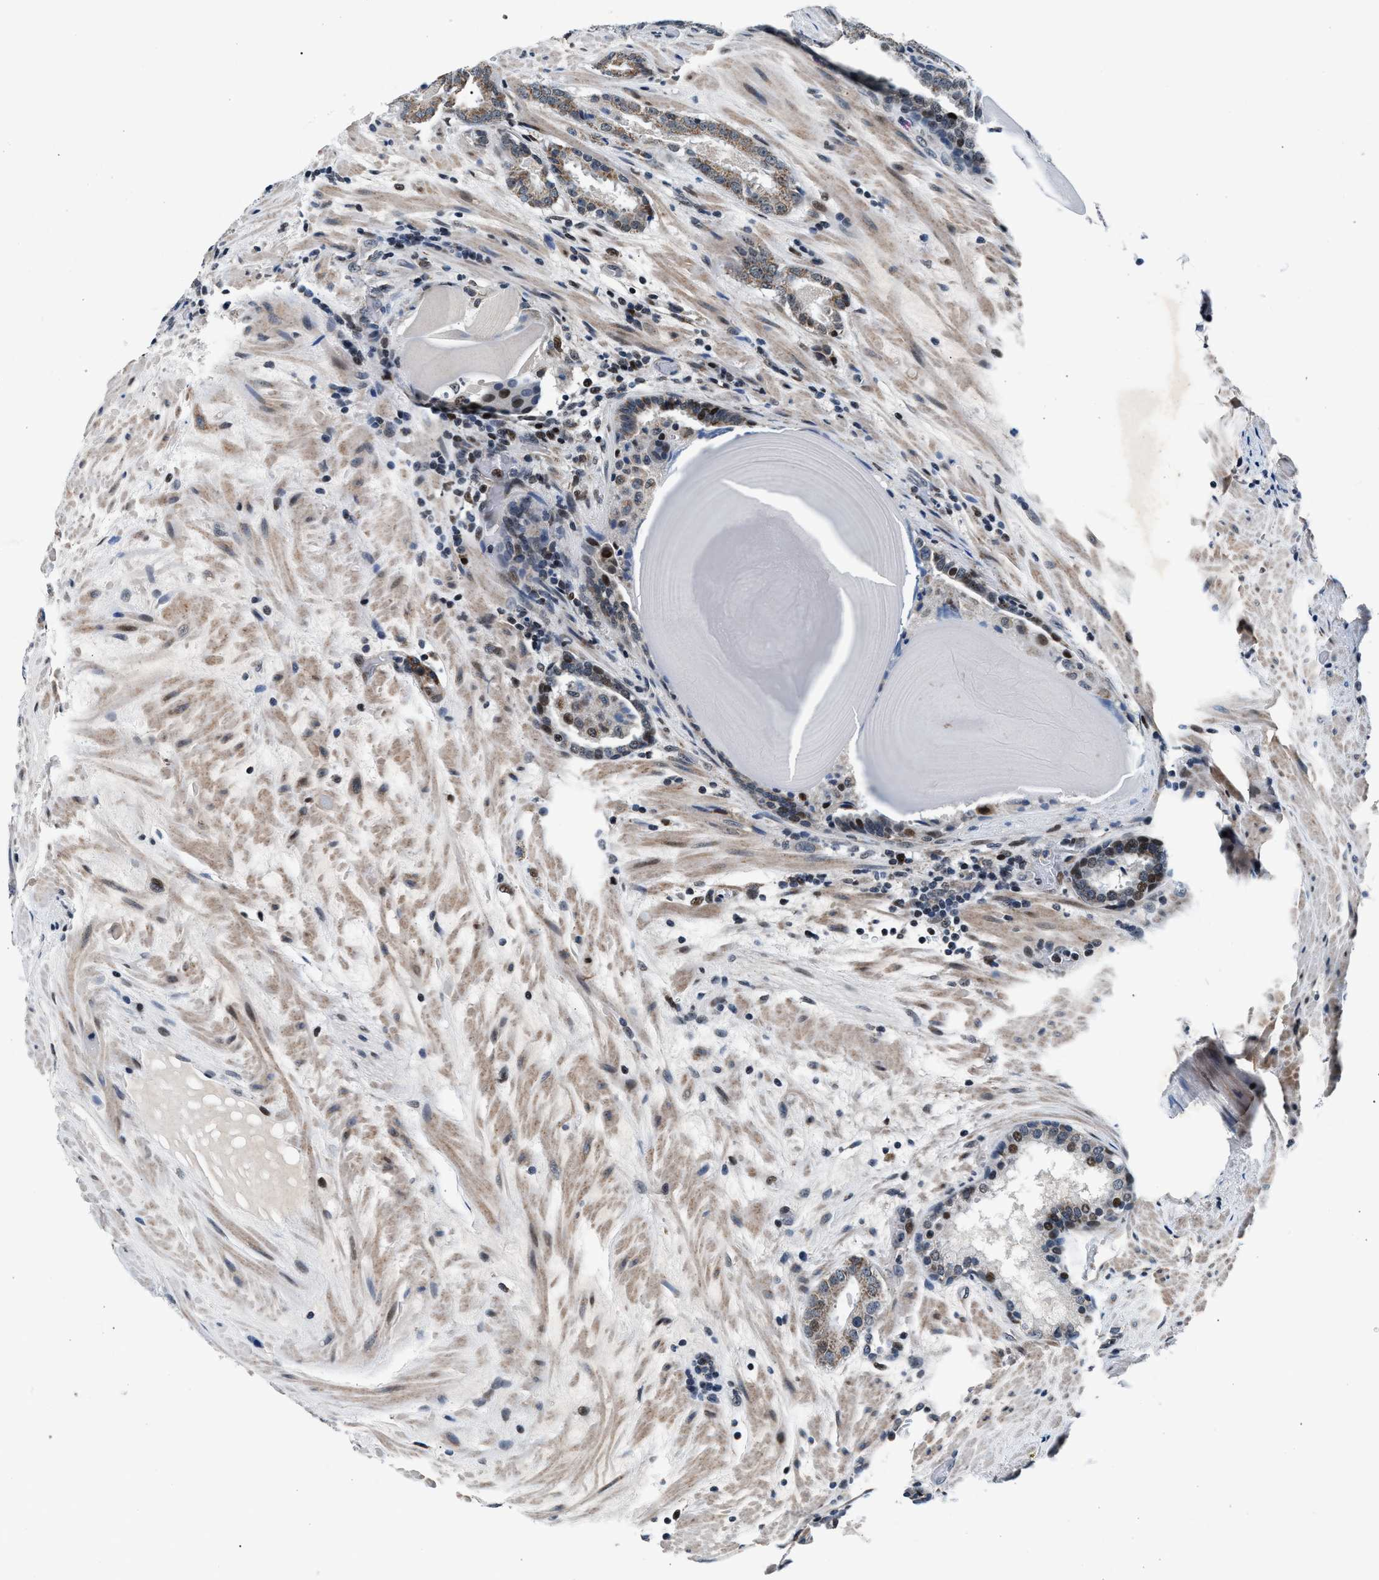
{"staining": {"intensity": "weak", "quantity": ">75%", "location": "cytoplasmic/membranous,nuclear"}, "tissue": "prostate cancer", "cell_type": "Tumor cells", "image_type": "cancer", "snomed": [{"axis": "morphology", "description": "Adenocarcinoma, Low grade"}, {"axis": "topography", "description": "Prostate"}], "caption": "Immunohistochemistry (DAB) staining of prostate adenocarcinoma (low-grade) reveals weak cytoplasmic/membranous and nuclear protein staining in about >75% of tumor cells. (DAB (3,3'-diaminobenzidine) IHC, brown staining for protein, blue staining for nuclei).", "gene": "PRRC2B", "patient": {"sex": "male", "age": 69}}